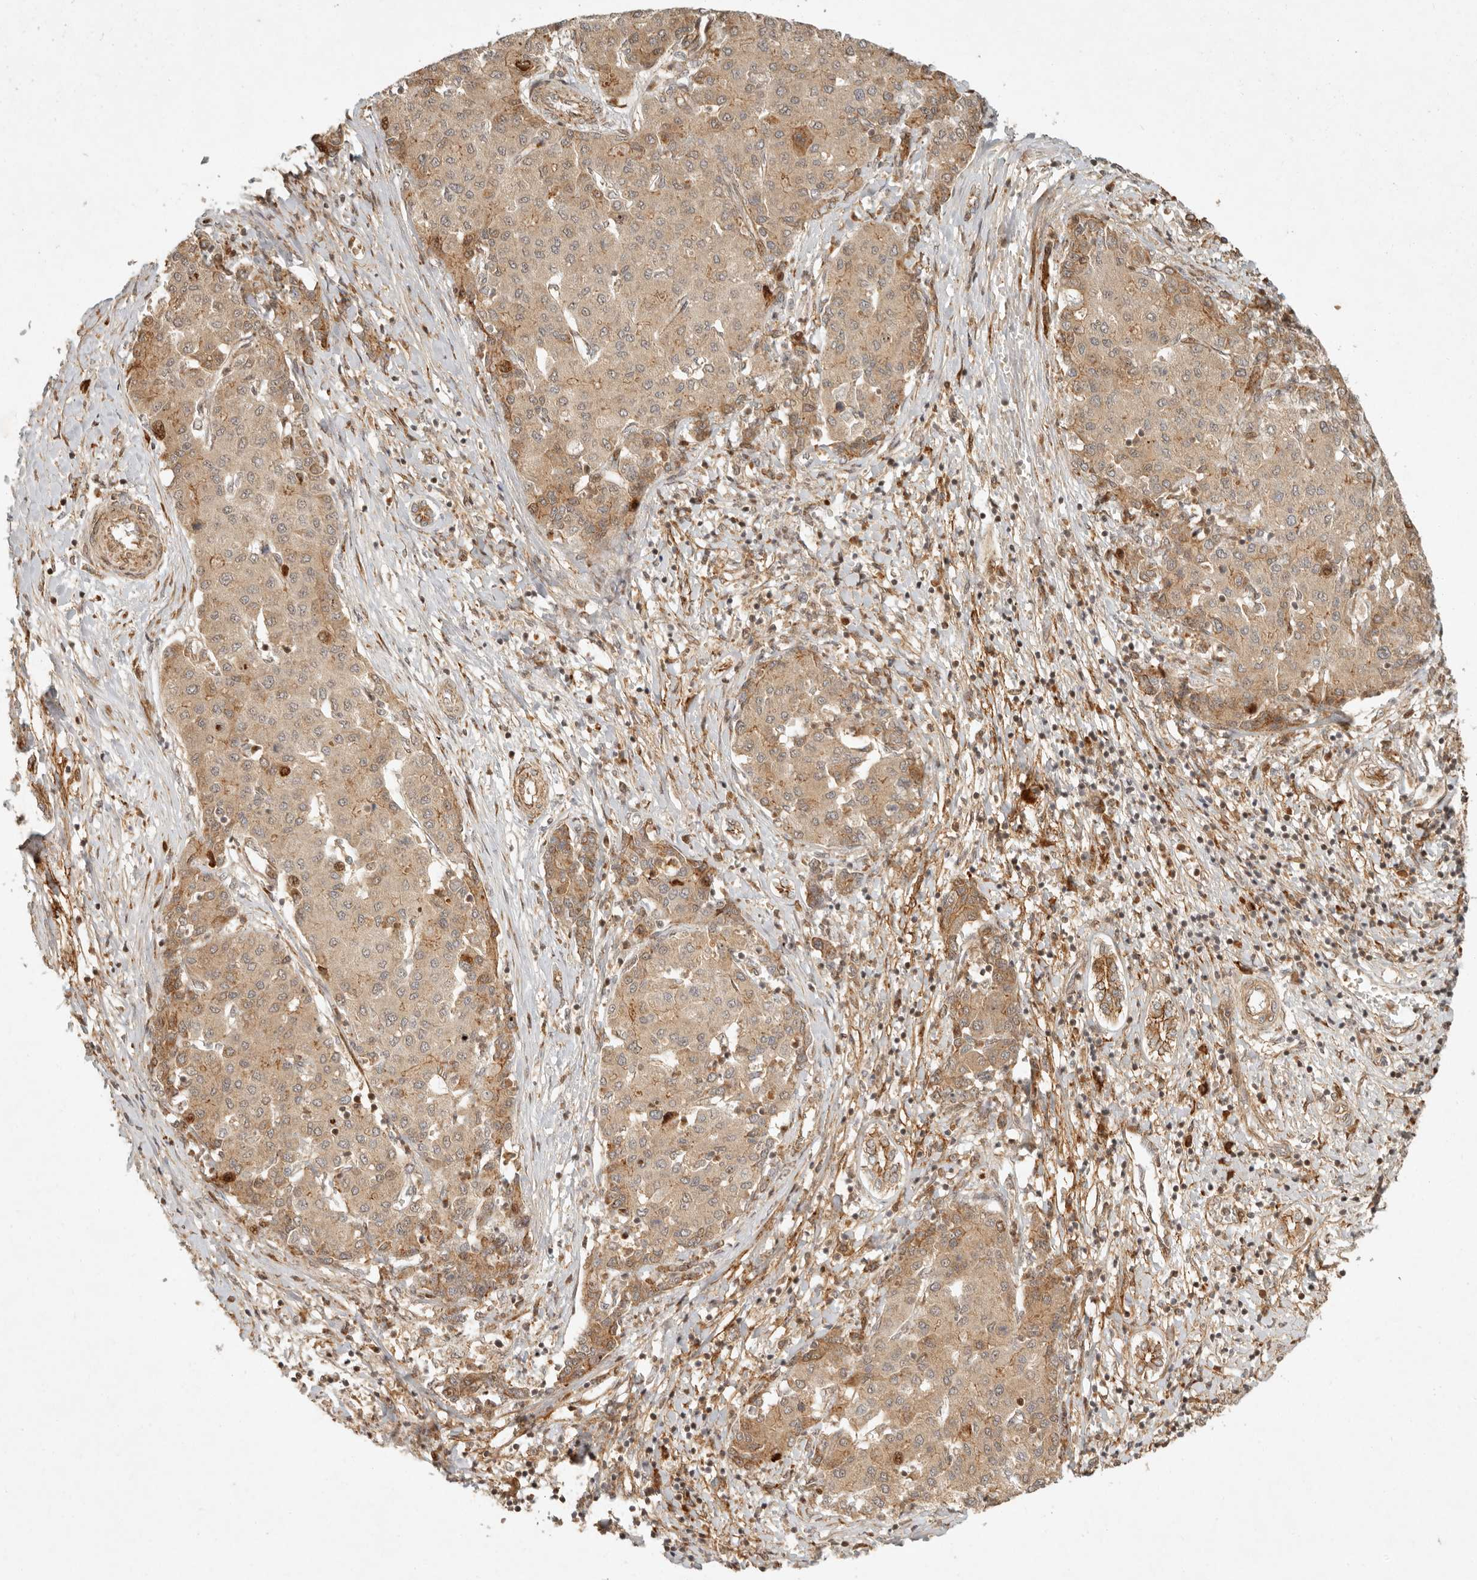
{"staining": {"intensity": "moderate", "quantity": ">75%", "location": "cytoplasmic/membranous"}, "tissue": "liver cancer", "cell_type": "Tumor cells", "image_type": "cancer", "snomed": [{"axis": "morphology", "description": "Carcinoma, Hepatocellular, NOS"}, {"axis": "topography", "description": "Liver"}], "caption": "Immunohistochemical staining of human liver cancer exhibits medium levels of moderate cytoplasmic/membranous staining in about >75% of tumor cells.", "gene": "KLHL38", "patient": {"sex": "male", "age": 65}}